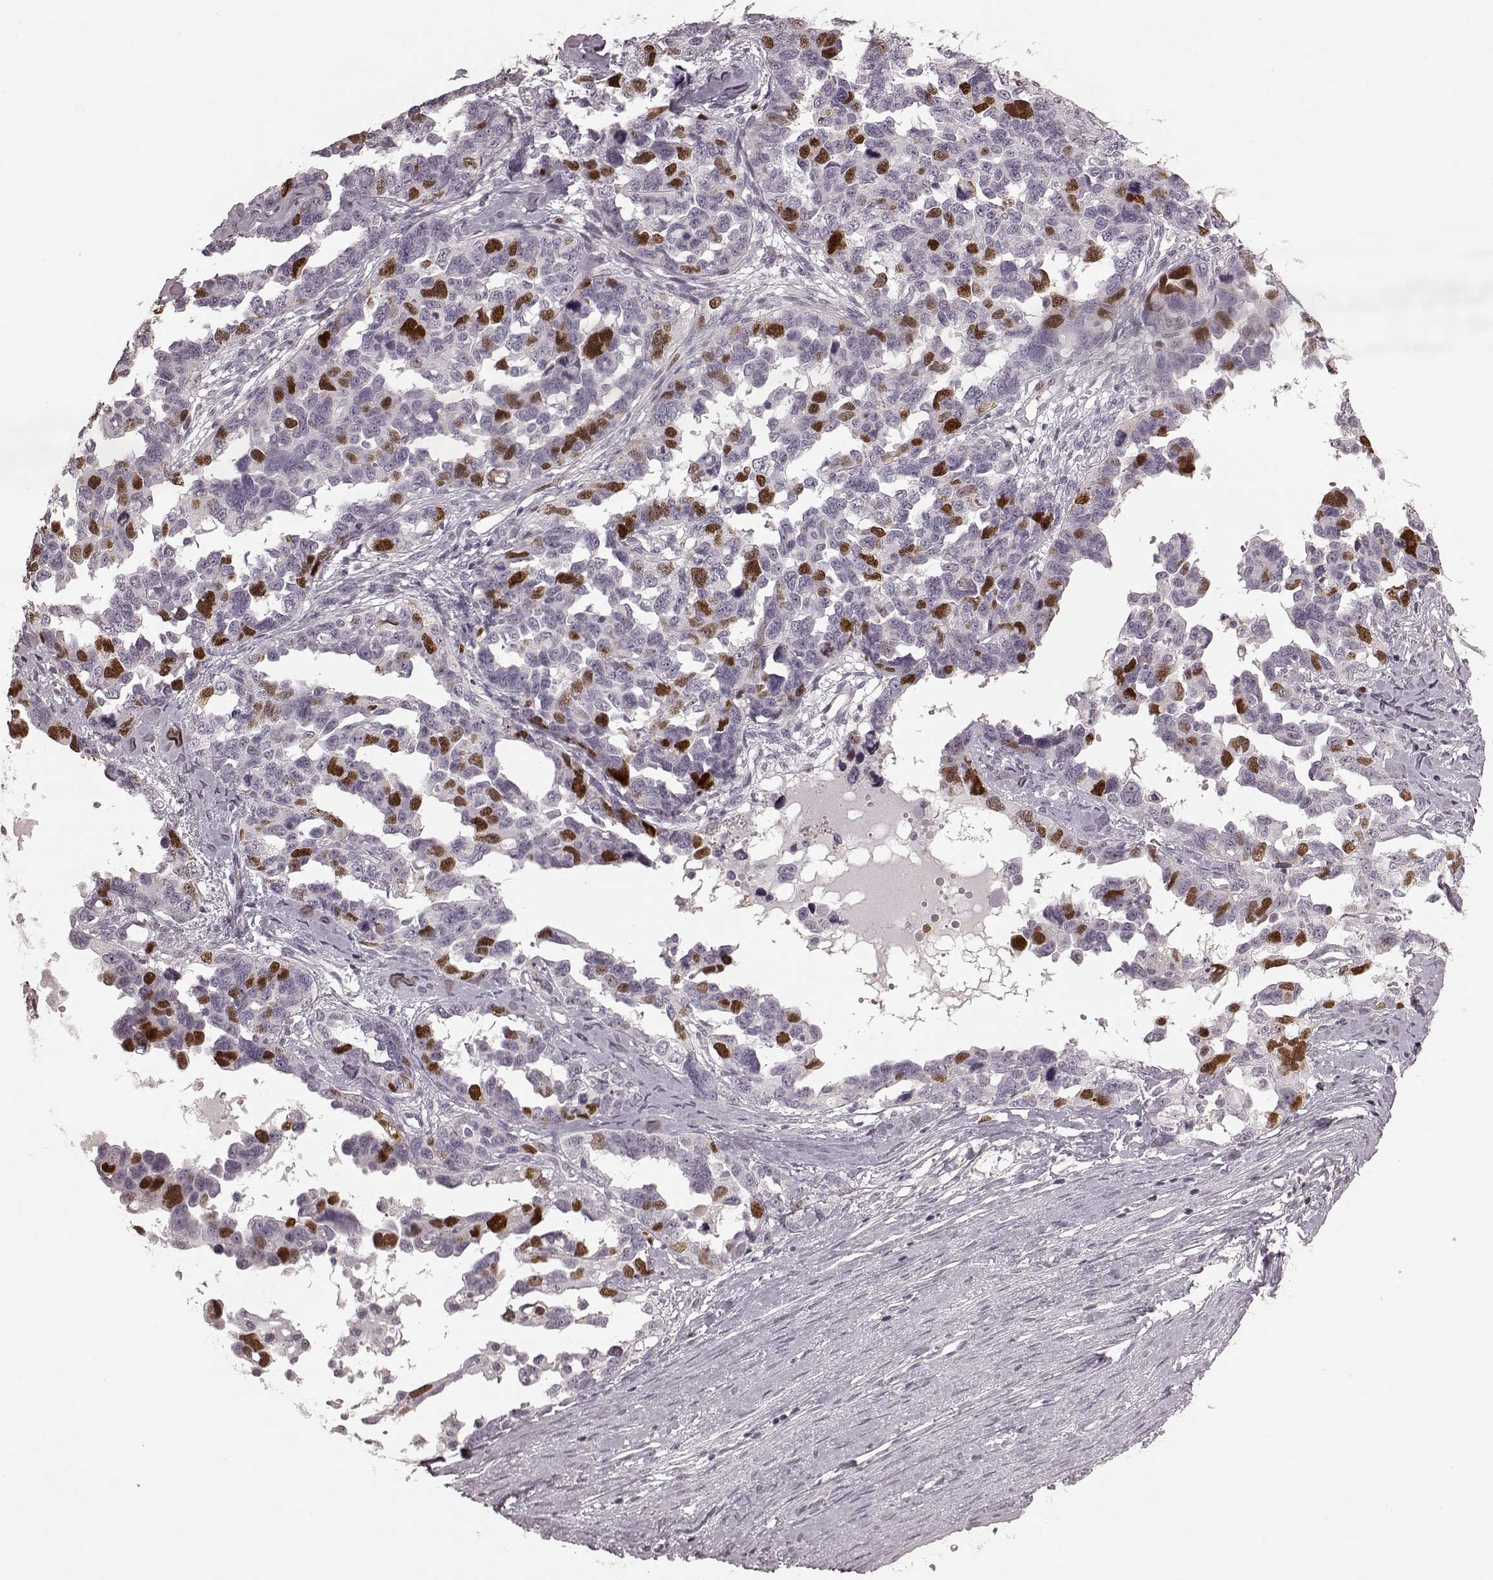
{"staining": {"intensity": "strong", "quantity": "<25%", "location": "nuclear"}, "tissue": "ovarian cancer", "cell_type": "Tumor cells", "image_type": "cancer", "snomed": [{"axis": "morphology", "description": "Cystadenocarcinoma, serous, NOS"}, {"axis": "topography", "description": "Ovary"}], "caption": "This image demonstrates immunohistochemistry (IHC) staining of serous cystadenocarcinoma (ovarian), with medium strong nuclear positivity in approximately <25% of tumor cells.", "gene": "CCNA2", "patient": {"sex": "female", "age": 69}}